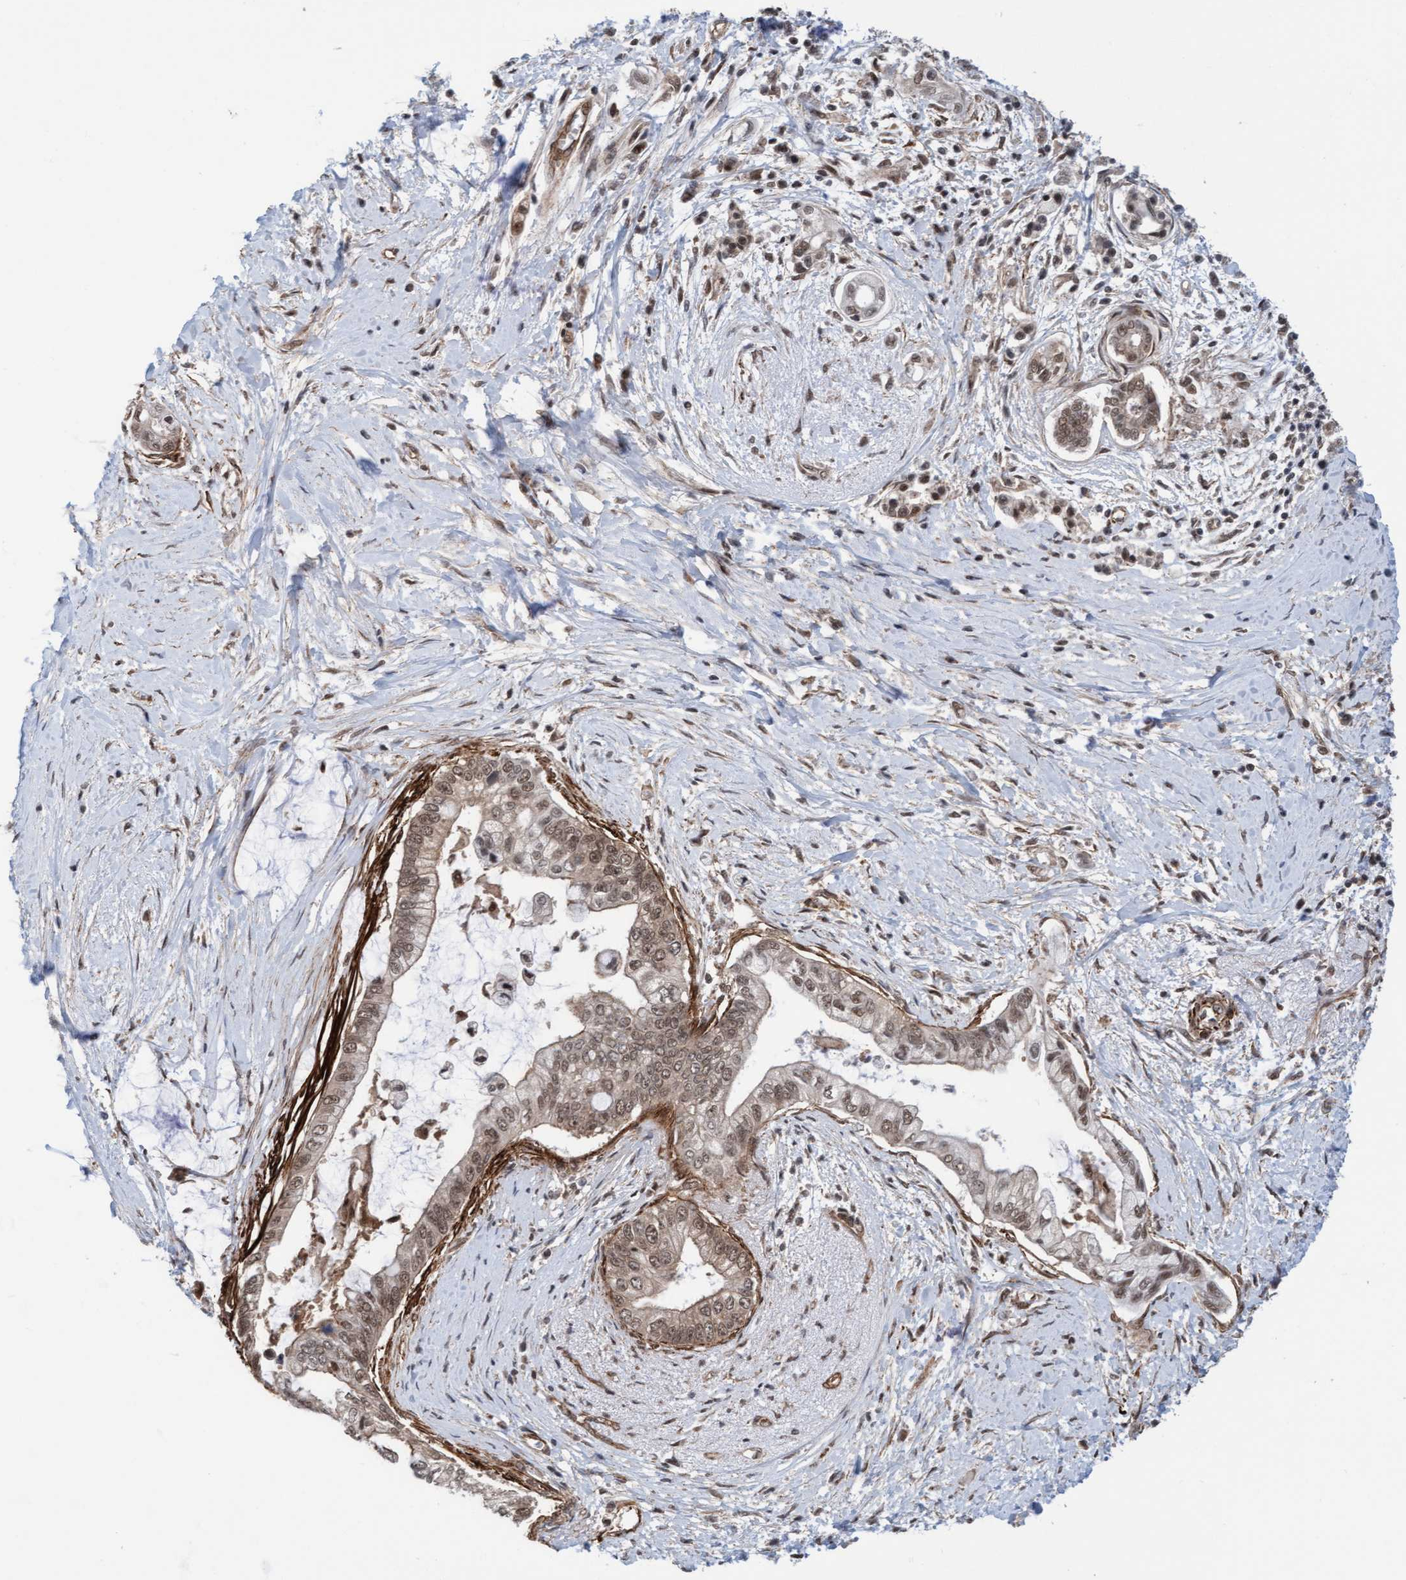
{"staining": {"intensity": "moderate", "quantity": "25%-75%", "location": "cytoplasmic/membranous,nuclear"}, "tissue": "pancreatic cancer", "cell_type": "Tumor cells", "image_type": "cancer", "snomed": [{"axis": "morphology", "description": "Adenocarcinoma, NOS"}, {"axis": "topography", "description": "Pancreas"}], "caption": "The immunohistochemical stain highlights moderate cytoplasmic/membranous and nuclear expression in tumor cells of pancreatic adenocarcinoma tissue.", "gene": "STXBP4", "patient": {"sex": "male", "age": 59}}